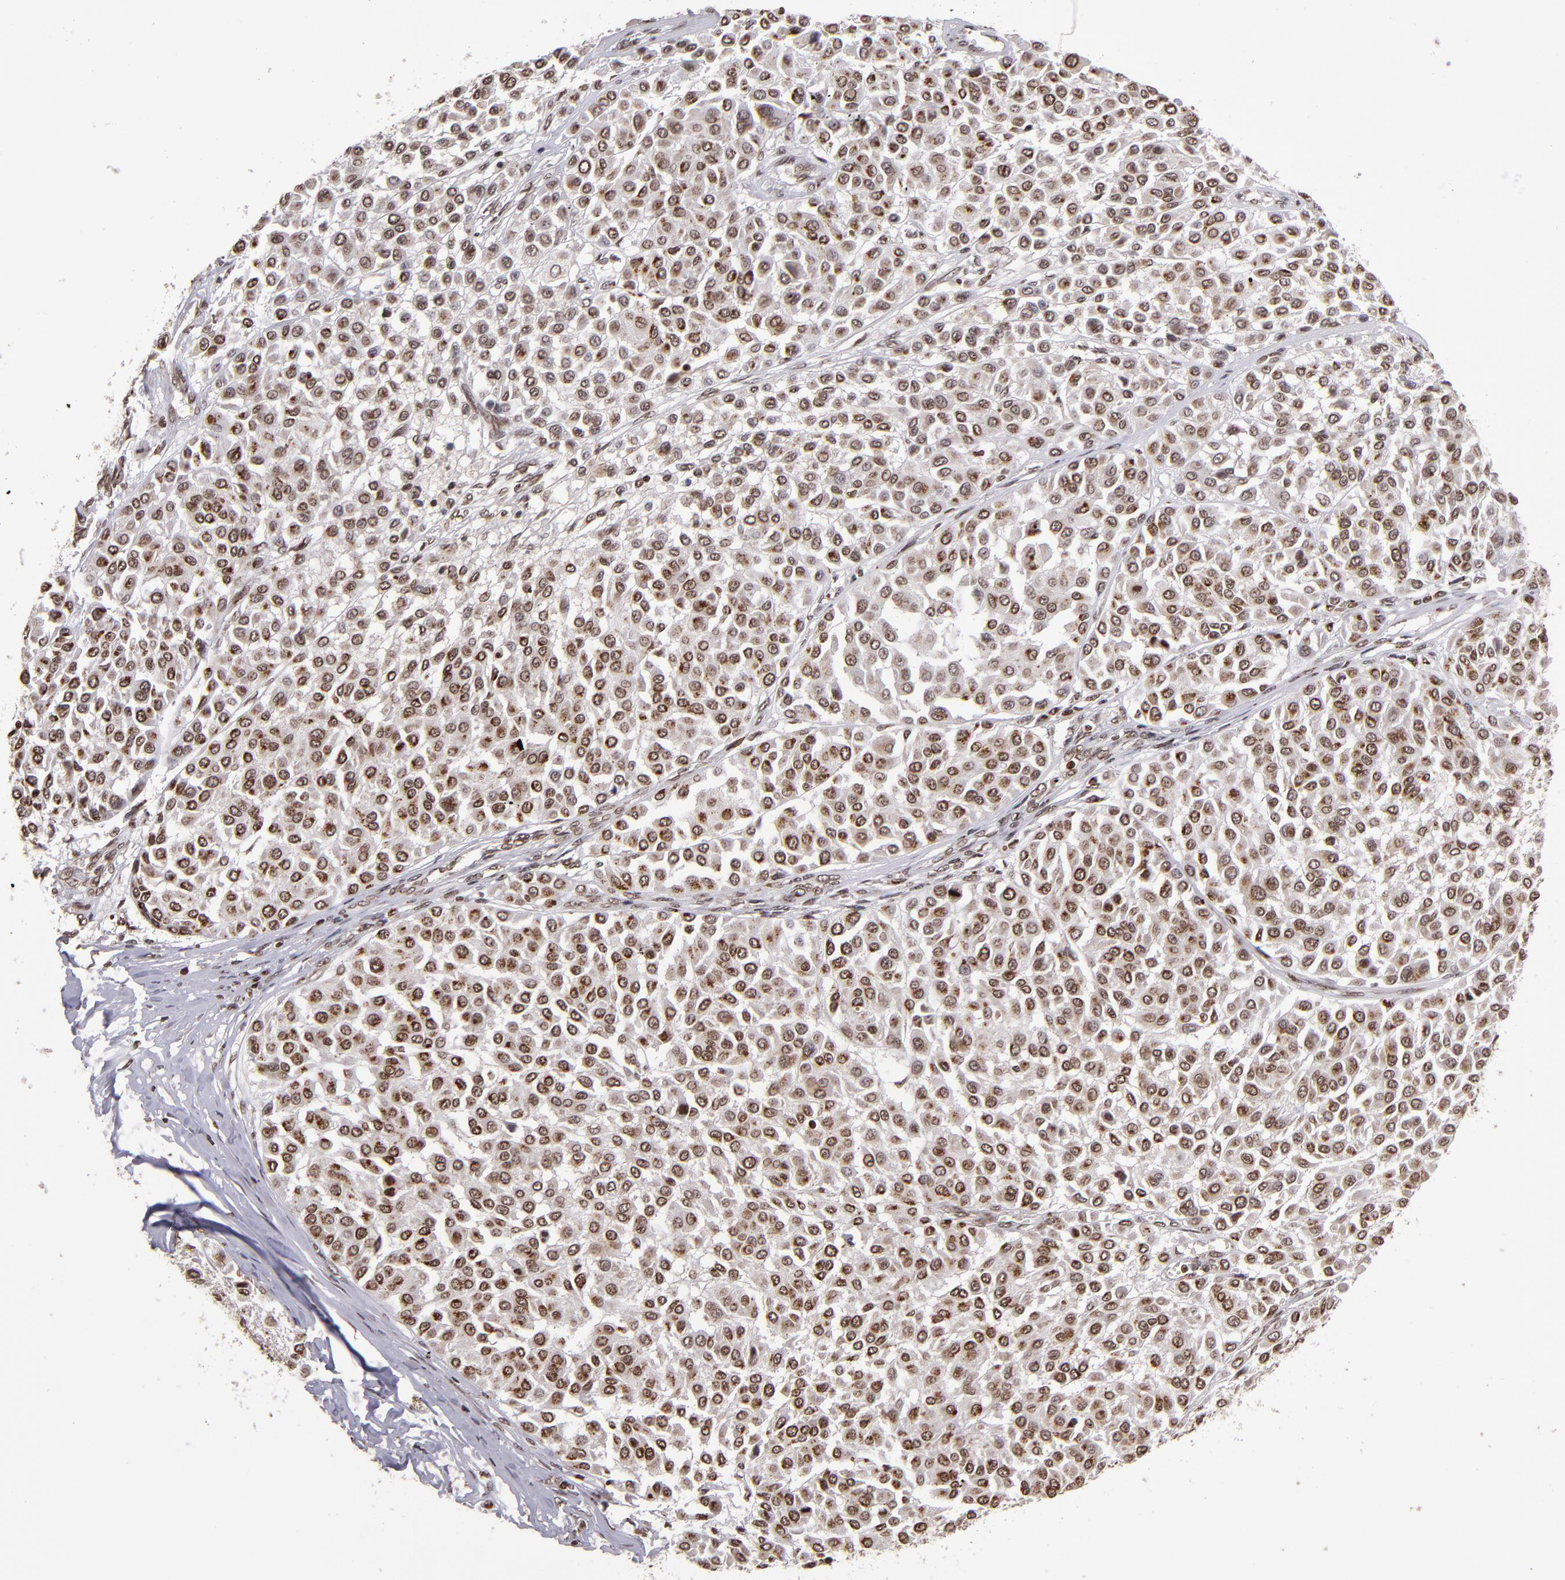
{"staining": {"intensity": "moderate", "quantity": ">75%", "location": "cytoplasmic/membranous,nuclear"}, "tissue": "melanoma", "cell_type": "Tumor cells", "image_type": "cancer", "snomed": [{"axis": "morphology", "description": "Malignant melanoma, Metastatic site"}, {"axis": "topography", "description": "Soft tissue"}], "caption": "Tumor cells exhibit medium levels of moderate cytoplasmic/membranous and nuclear staining in about >75% of cells in human melanoma.", "gene": "CSDC2", "patient": {"sex": "male", "age": 41}}